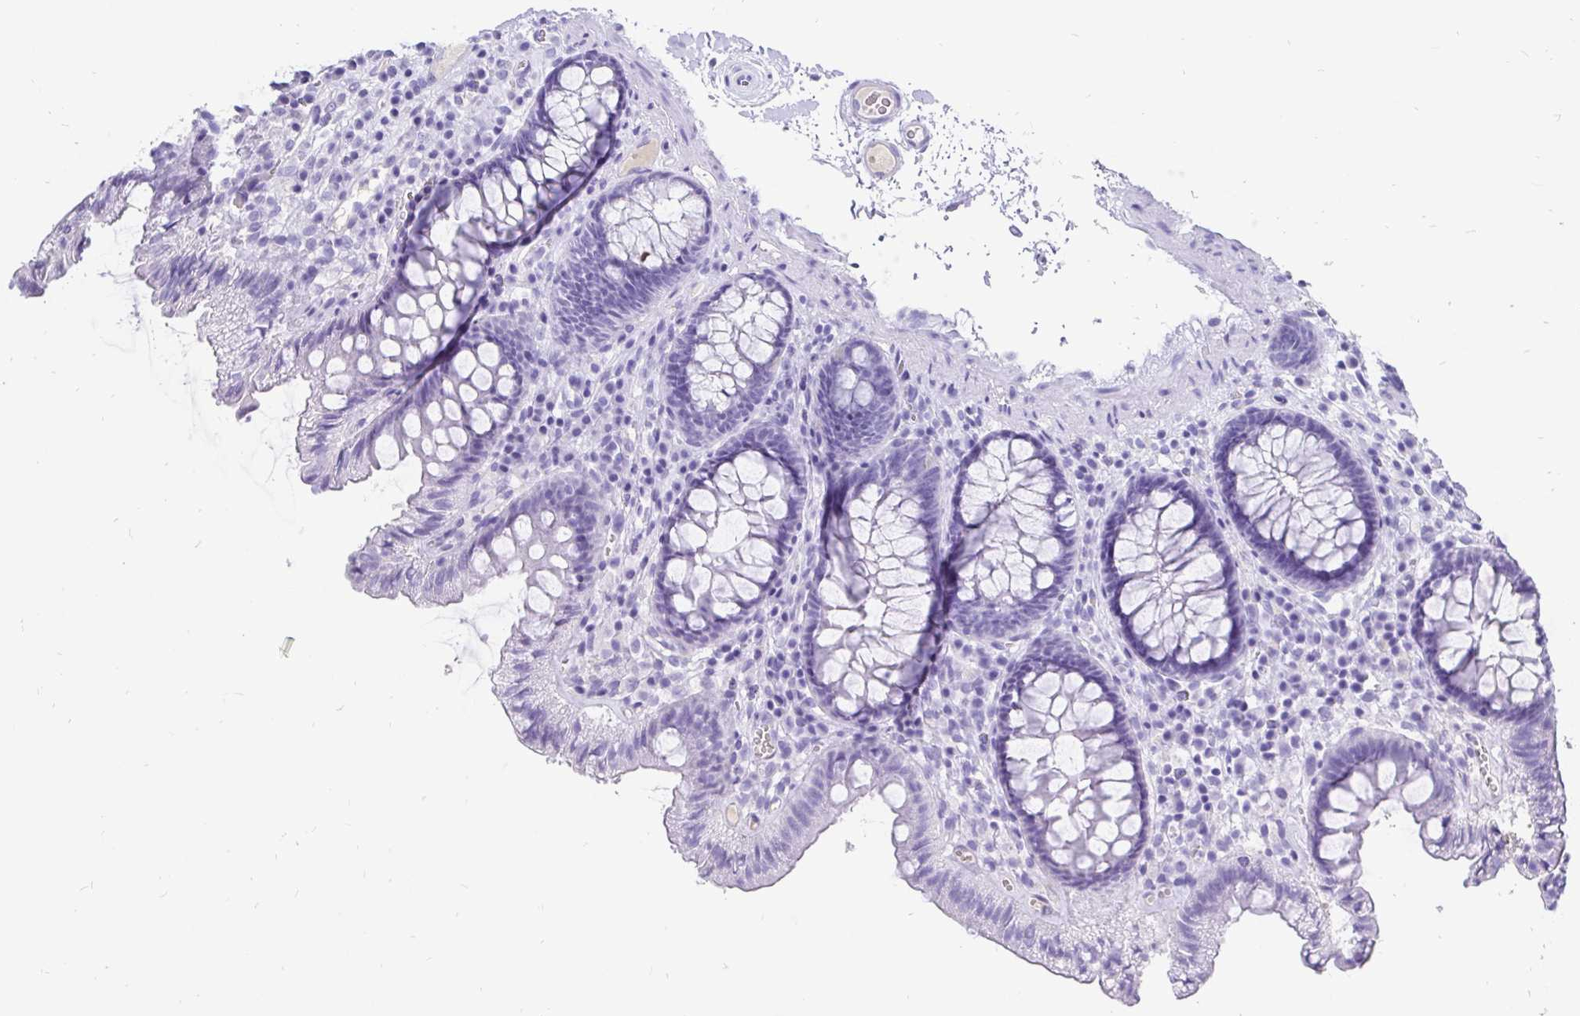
{"staining": {"intensity": "negative", "quantity": "none", "location": "none"}, "tissue": "colon", "cell_type": "Endothelial cells", "image_type": "normal", "snomed": [{"axis": "morphology", "description": "Normal tissue, NOS"}, {"axis": "topography", "description": "Colon"}, {"axis": "topography", "description": "Peripheral nerve tissue"}], "caption": "IHC image of benign colon: colon stained with DAB (3,3'-diaminobenzidine) exhibits no significant protein positivity in endothelial cells.", "gene": "KRT13", "patient": {"sex": "male", "age": 84}}